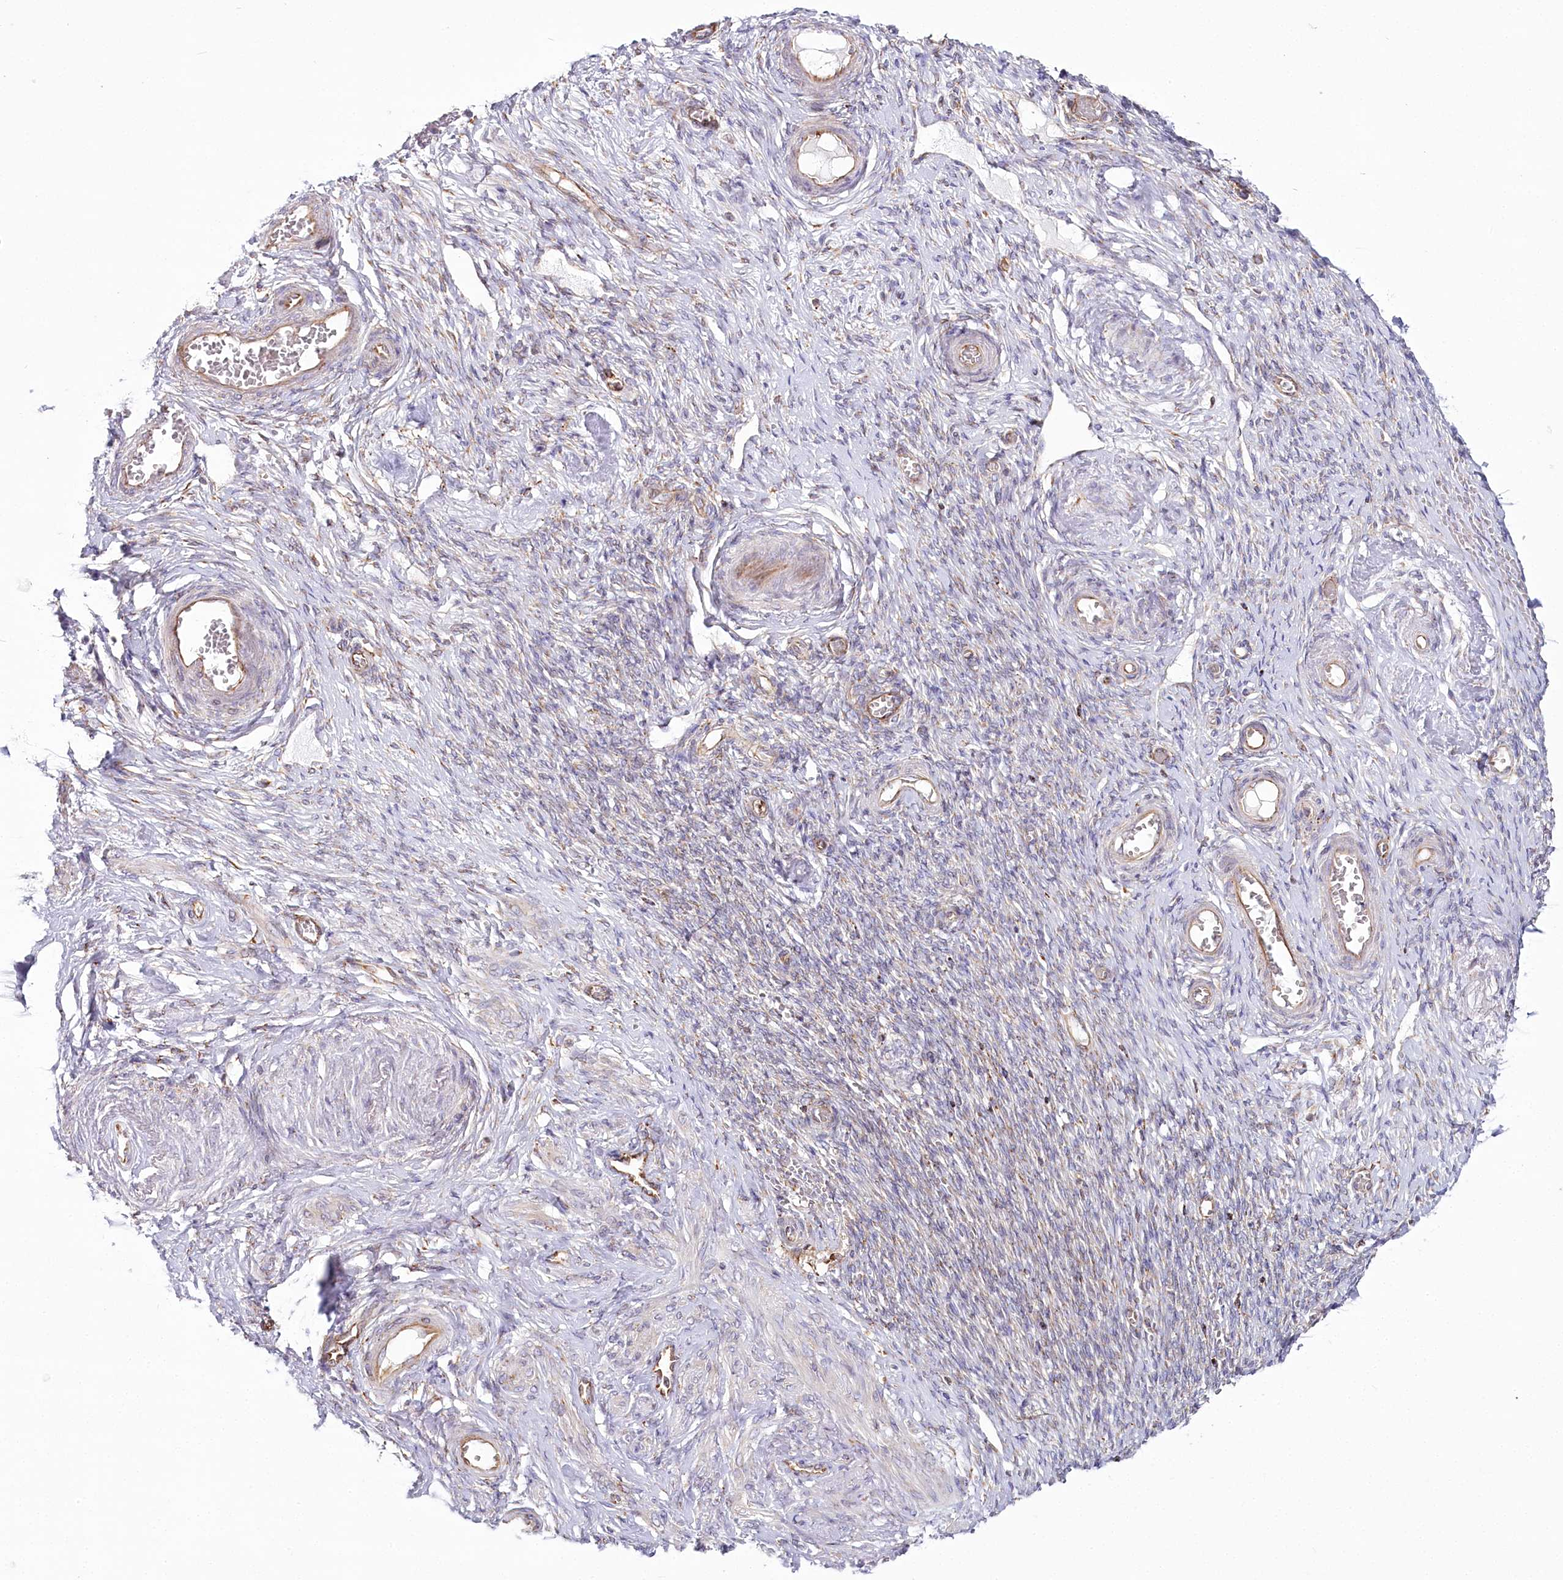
{"staining": {"intensity": "moderate", "quantity": "<25%", "location": "cytoplasmic/membranous"}, "tissue": "adipose tissue", "cell_type": "Adipocytes", "image_type": "normal", "snomed": [{"axis": "morphology", "description": "Normal tissue, NOS"}, {"axis": "topography", "description": "Vascular tissue"}, {"axis": "topography", "description": "Fallopian tube"}, {"axis": "topography", "description": "Ovary"}], "caption": "A brown stain shows moderate cytoplasmic/membranous expression of a protein in adipocytes of benign human adipose tissue.", "gene": "POGLUT1", "patient": {"sex": "female", "age": 67}}